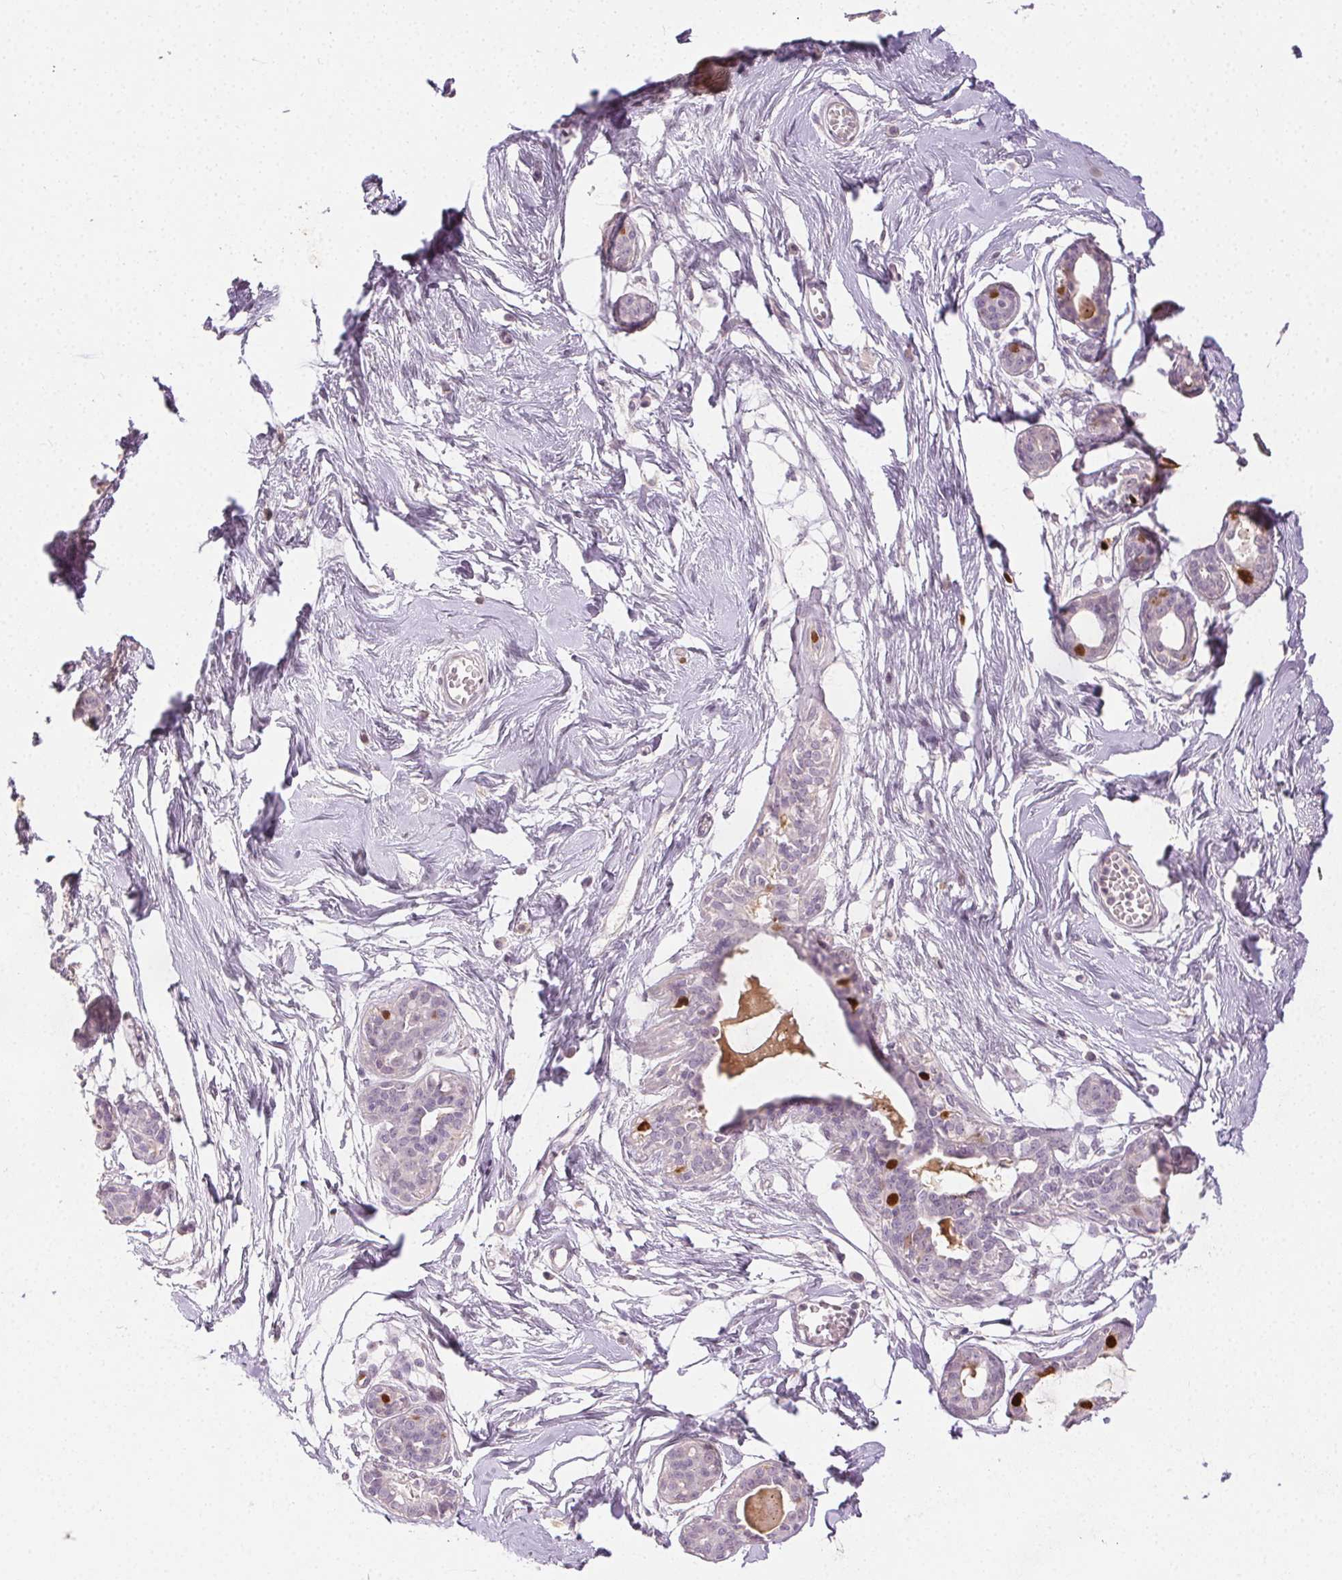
{"staining": {"intensity": "negative", "quantity": "none", "location": "none"}, "tissue": "breast", "cell_type": "Adipocytes", "image_type": "normal", "snomed": [{"axis": "morphology", "description": "Normal tissue, NOS"}, {"axis": "topography", "description": "Breast"}], "caption": "High power microscopy histopathology image of an immunohistochemistry histopathology image of unremarkable breast, revealing no significant positivity in adipocytes.", "gene": "ANLN", "patient": {"sex": "female", "age": 45}}